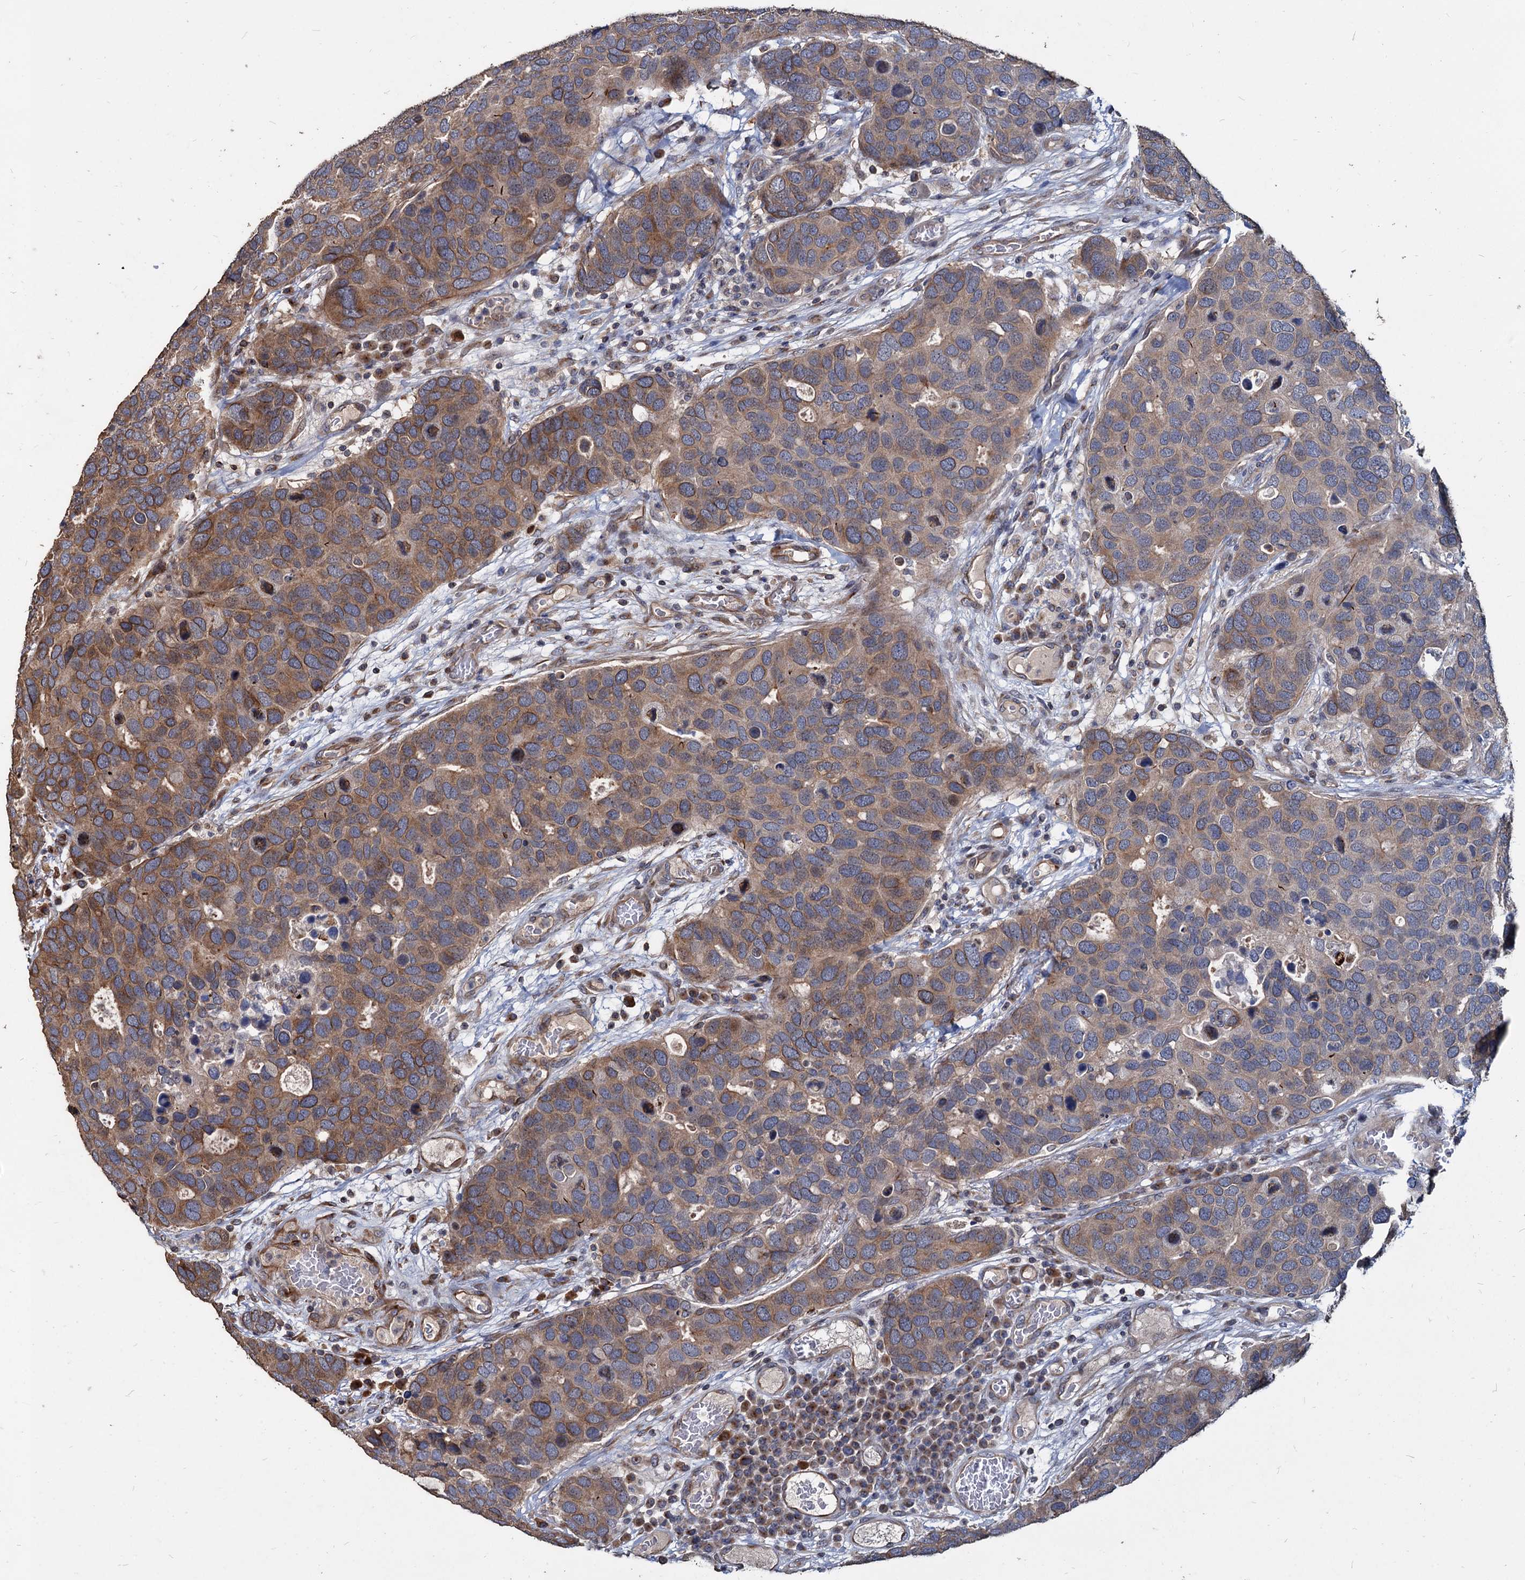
{"staining": {"intensity": "moderate", "quantity": "25%-75%", "location": "cytoplasmic/membranous"}, "tissue": "breast cancer", "cell_type": "Tumor cells", "image_type": "cancer", "snomed": [{"axis": "morphology", "description": "Duct carcinoma"}, {"axis": "topography", "description": "Breast"}], "caption": "Protein staining of breast cancer tissue displays moderate cytoplasmic/membranous expression in about 25%-75% of tumor cells. The staining was performed using DAB (3,3'-diaminobenzidine) to visualize the protein expression in brown, while the nuclei were stained in blue with hematoxylin (Magnification: 20x).", "gene": "DEPDC4", "patient": {"sex": "female", "age": 83}}